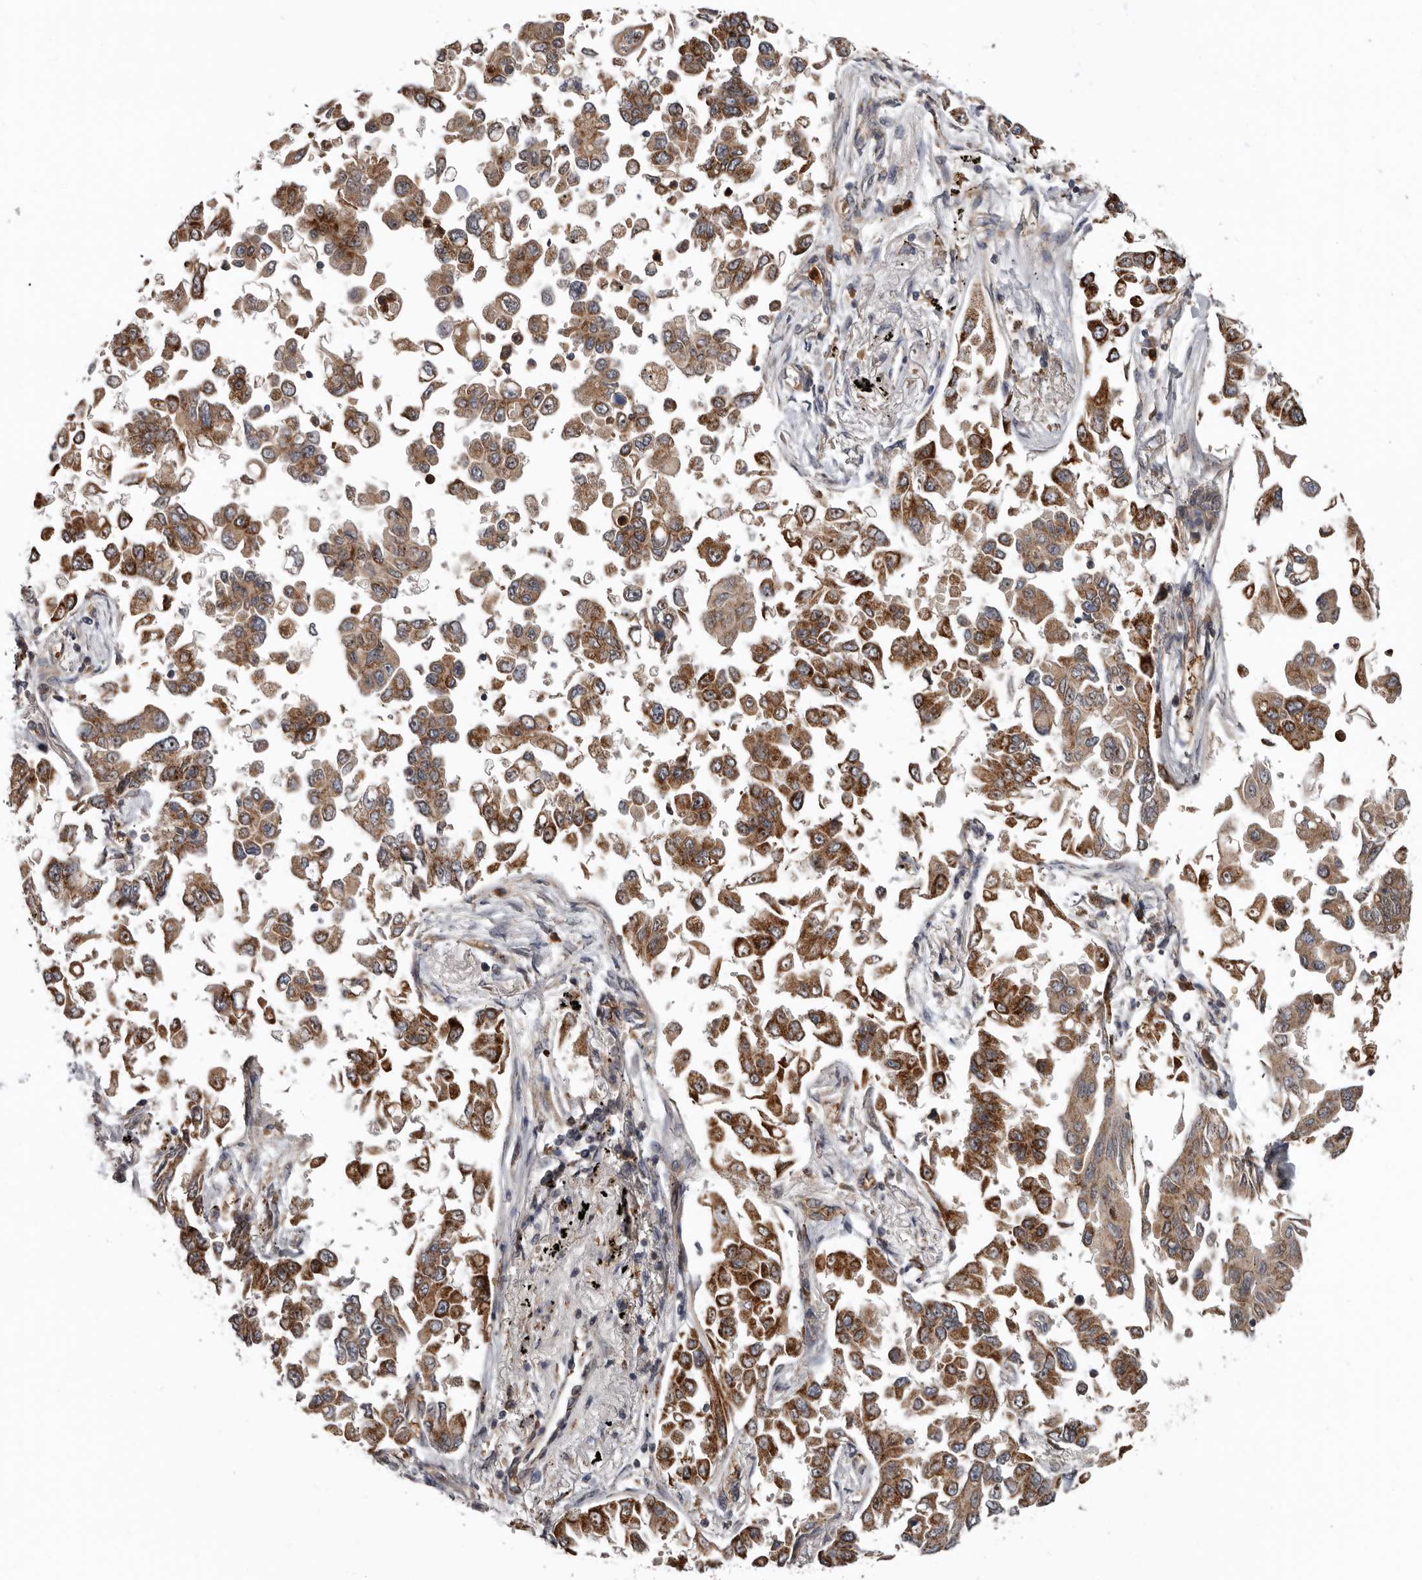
{"staining": {"intensity": "moderate", "quantity": ">75%", "location": "cytoplasmic/membranous"}, "tissue": "lung cancer", "cell_type": "Tumor cells", "image_type": "cancer", "snomed": [{"axis": "morphology", "description": "Adenocarcinoma, NOS"}, {"axis": "topography", "description": "Lung"}], "caption": "Protein expression analysis of lung cancer (adenocarcinoma) shows moderate cytoplasmic/membranous staining in approximately >75% of tumor cells. (IHC, brightfield microscopy, high magnification).", "gene": "FGFR4", "patient": {"sex": "female", "age": 67}}